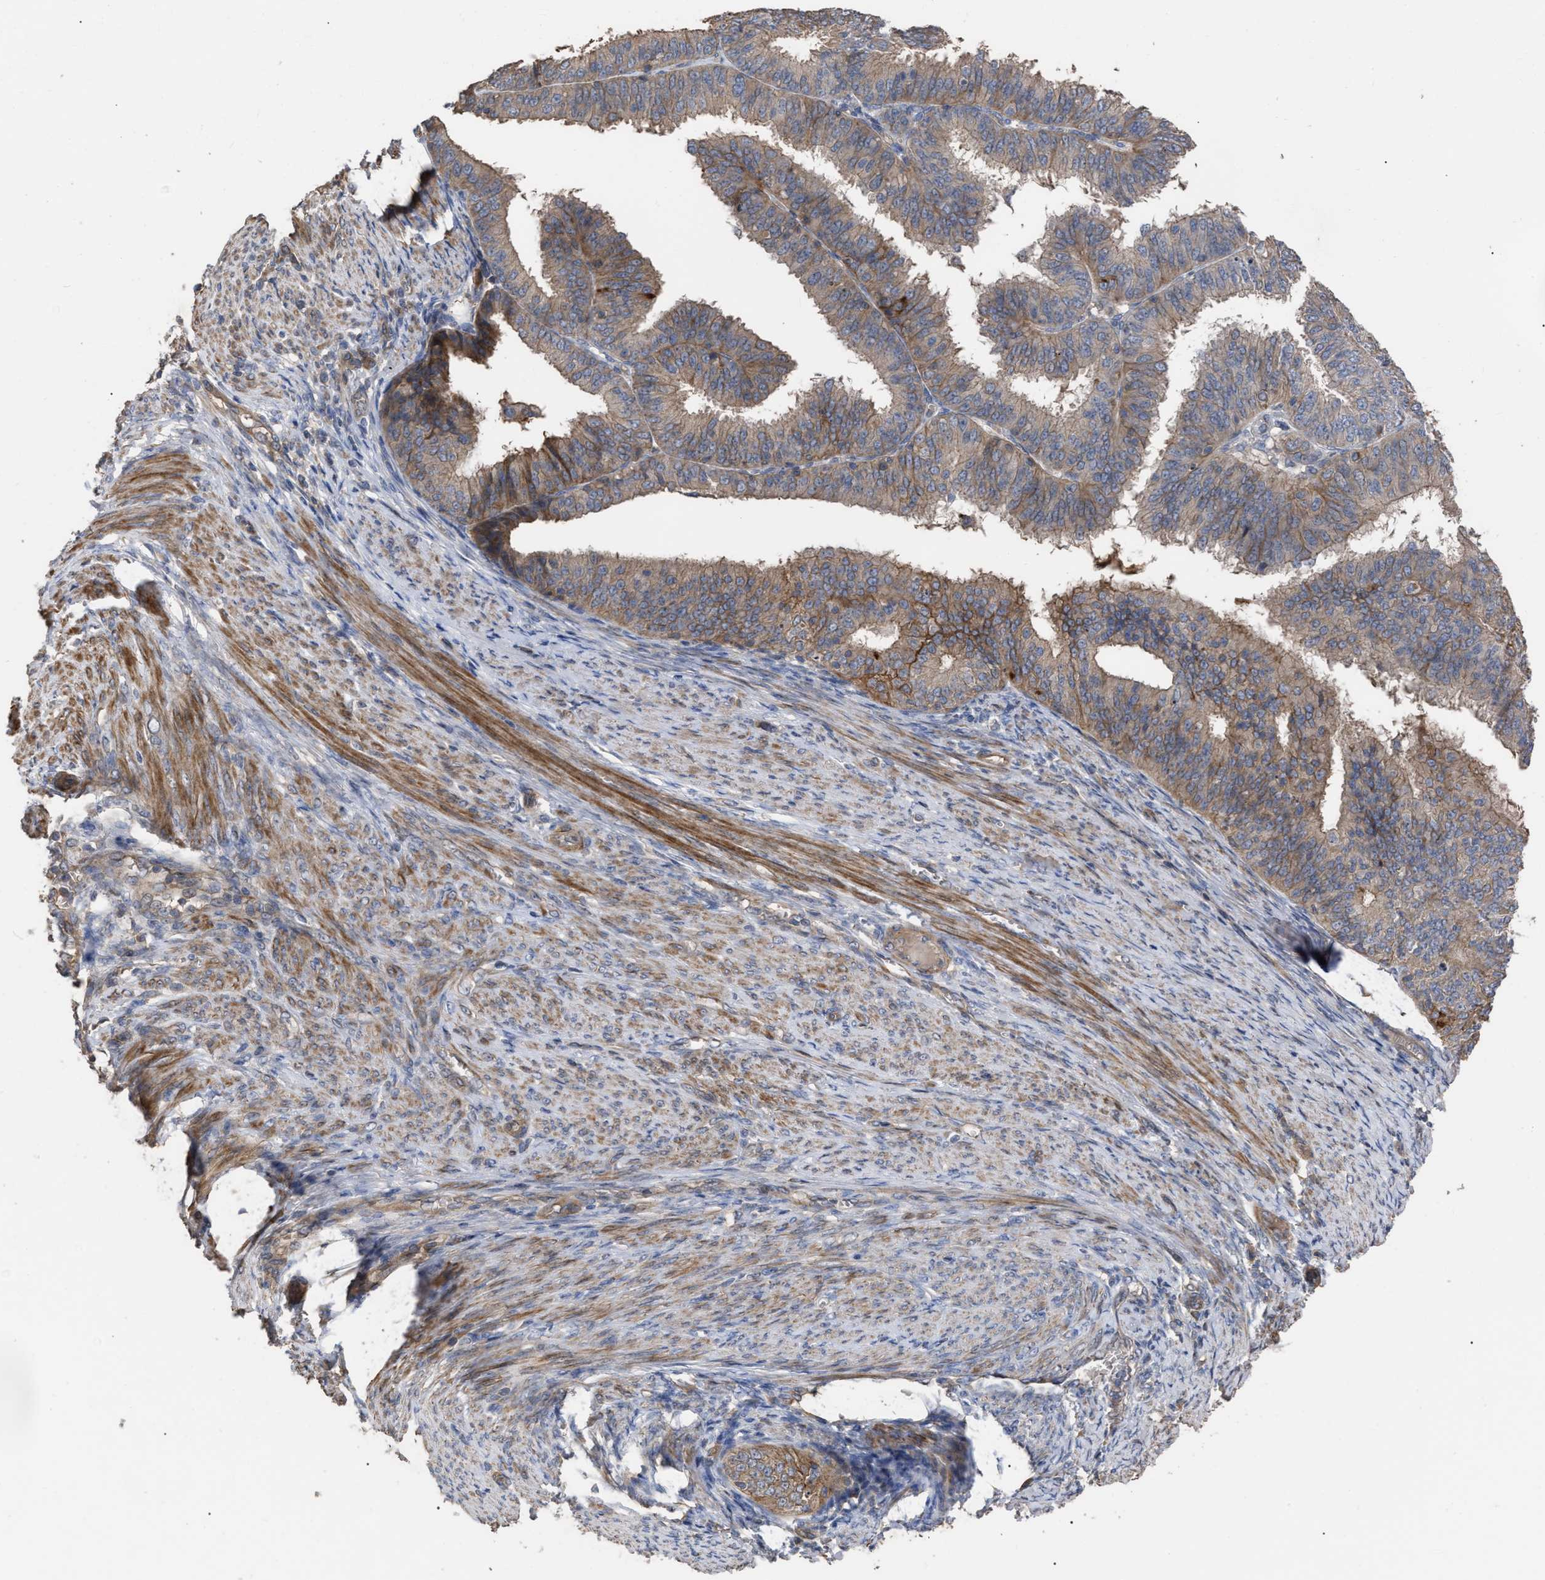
{"staining": {"intensity": "weak", "quantity": "25%-75%", "location": "cytoplasmic/membranous"}, "tissue": "endometrial cancer", "cell_type": "Tumor cells", "image_type": "cancer", "snomed": [{"axis": "morphology", "description": "Adenocarcinoma, NOS"}, {"axis": "topography", "description": "Endometrium"}], "caption": "Human endometrial cancer stained for a protein (brown) displays weak cytoplasmic/membranous positive positivity in approximately 25%-75% of tumor cells.", "gene": "BTN2A1", "patient": {"sex": "female", "age": 70}}